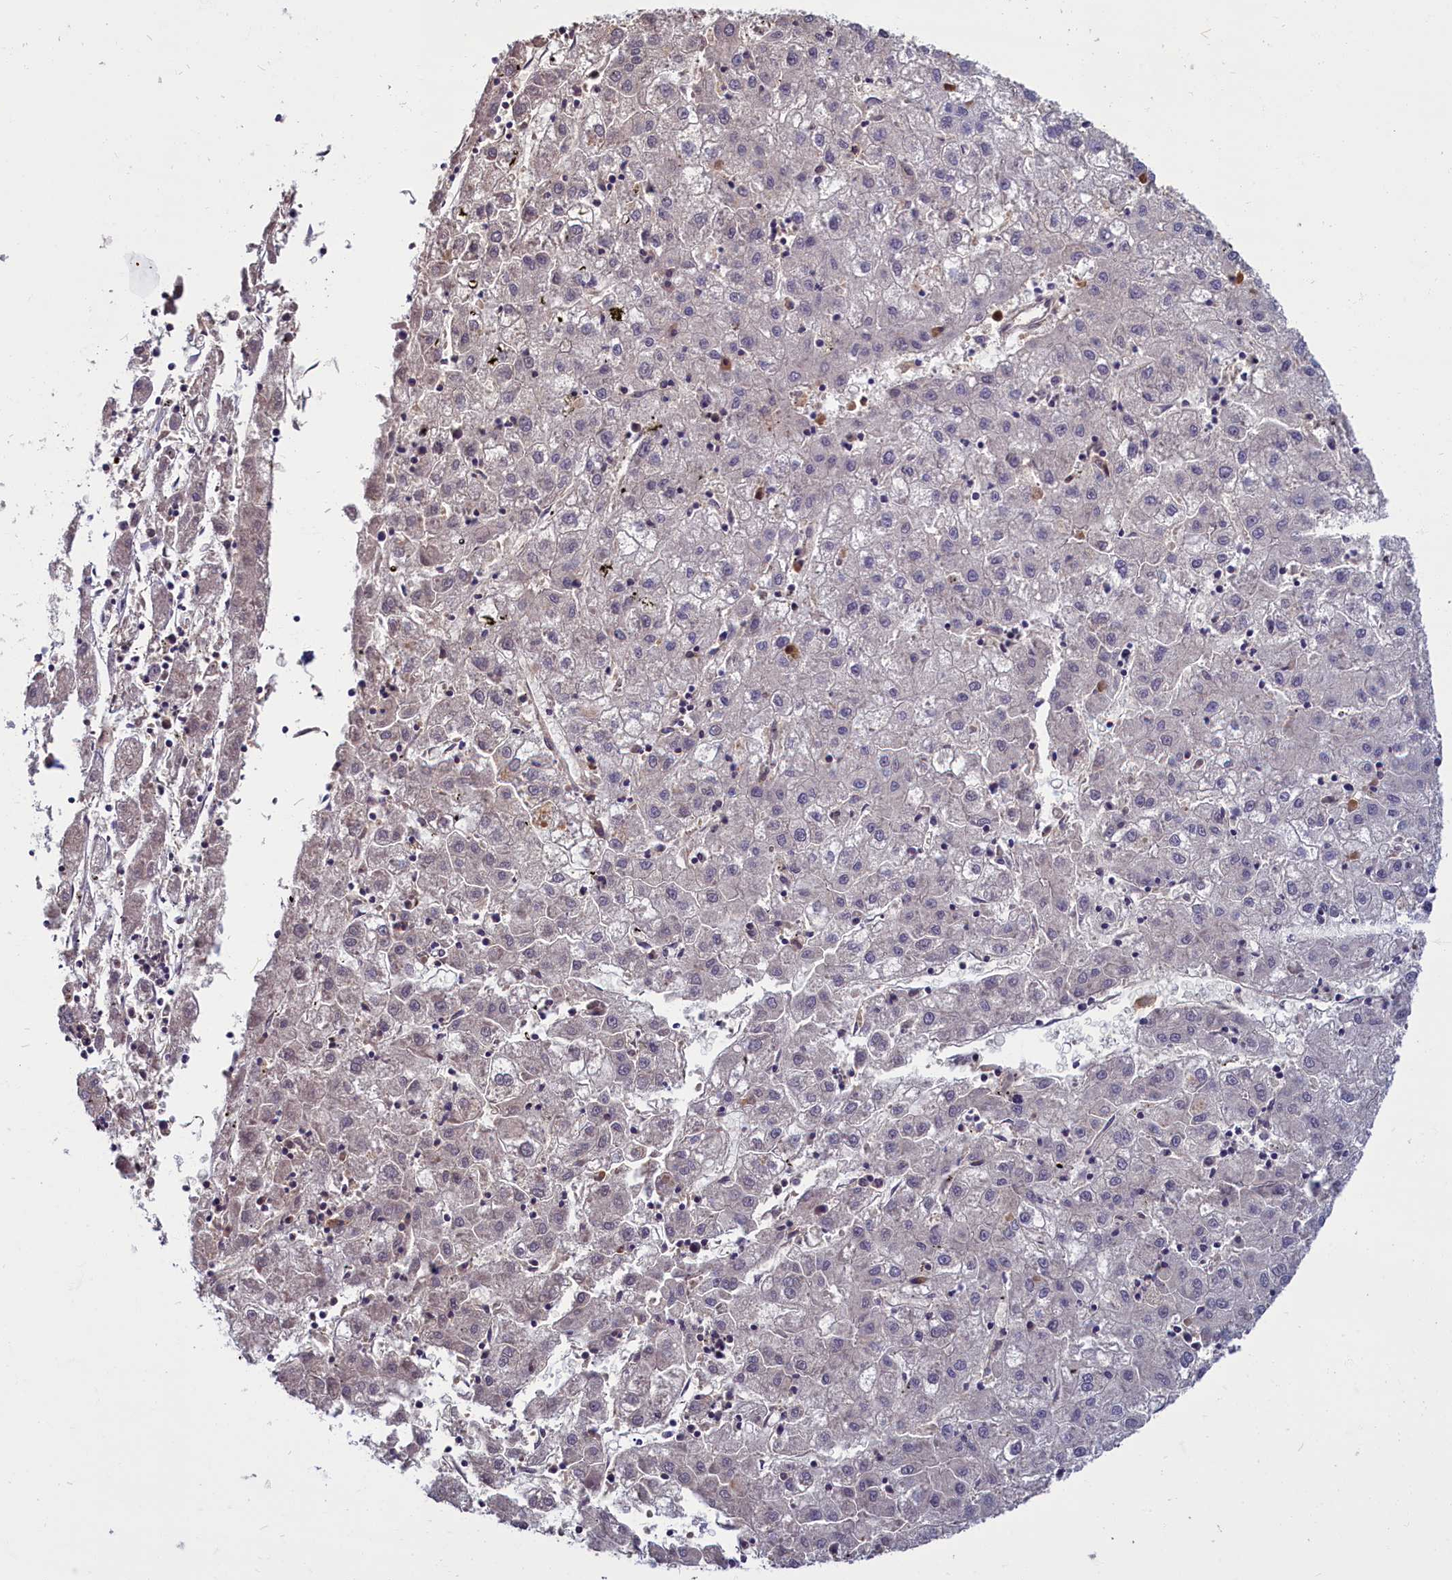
{"staining": {"intensity": "negative", "quantity": "none", "location": "none"}, "tissue": "liver cancer", "cell_type": "Tumor cells", "image_type": "cancer", "snomed": [{"axis": "morphology", "description": "Carcinoma, Hepatocellular, NOS"}, {"axis": "topography", "description": "Liver"}], "caption": "Immunohistochemistry micrograph of liver cancer stained for a protein (brown), which displays no staining in tumor cells.", "gene": "SV2C", "patient": {"sex": "male", "age": 72}}